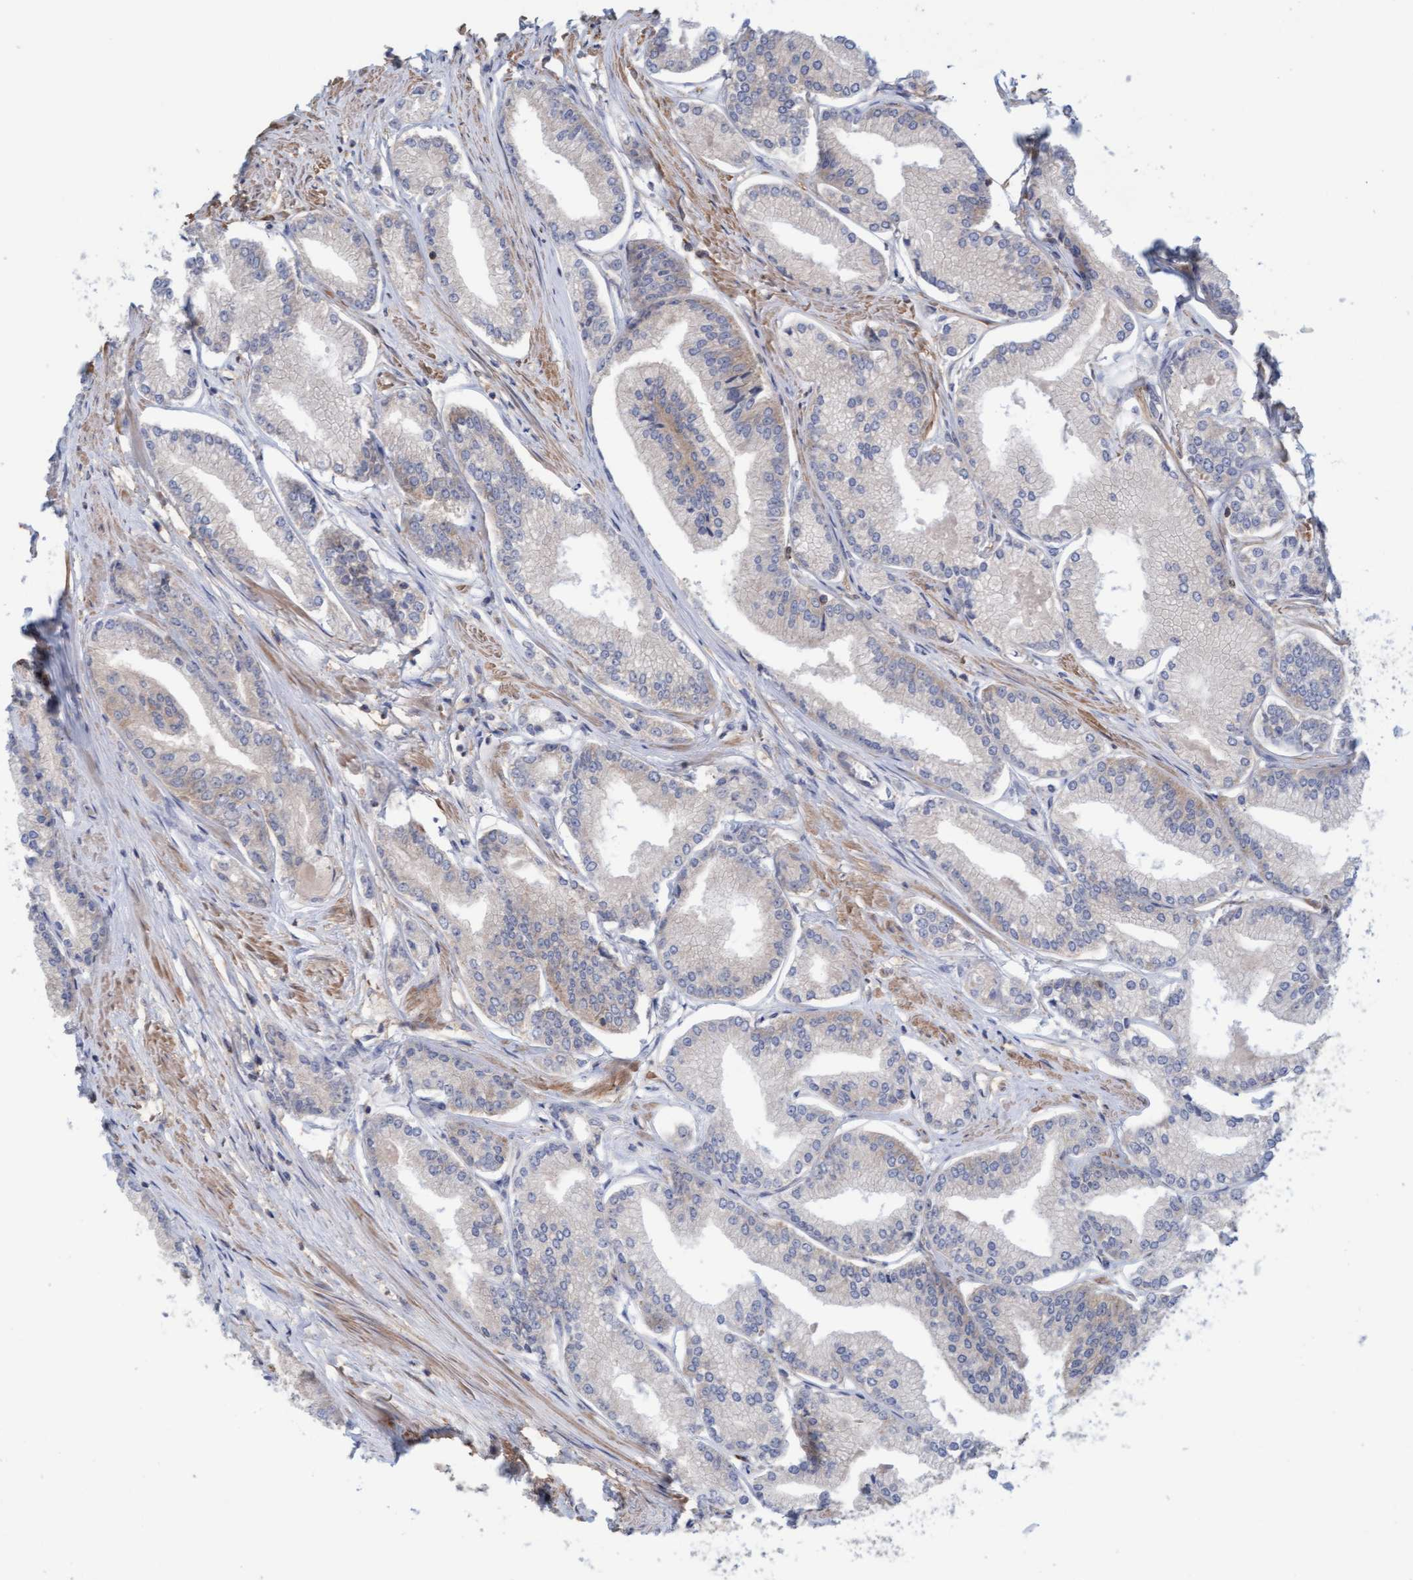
{"staining": {"intensity": "negative", "quantity": "none", "location": "none"}, "tissue": "prostate cancer", "cell_type": "Tumor cells", "image_type": "cancer", "snomed": [{"axis": "morphology", "description": "Adenocarcinoma, Low grade"}, {"axis": "topography", "description": "Prostate"}], "caption": "Immunohistochemistry (IHC) photomicrograph of prostate low-grade adenocarcinoma stained for a protein (brown), which exhibits no positivity in tumor cells.", "gene": "FXR2", "patient": {"sex": "male", "age": 52}}